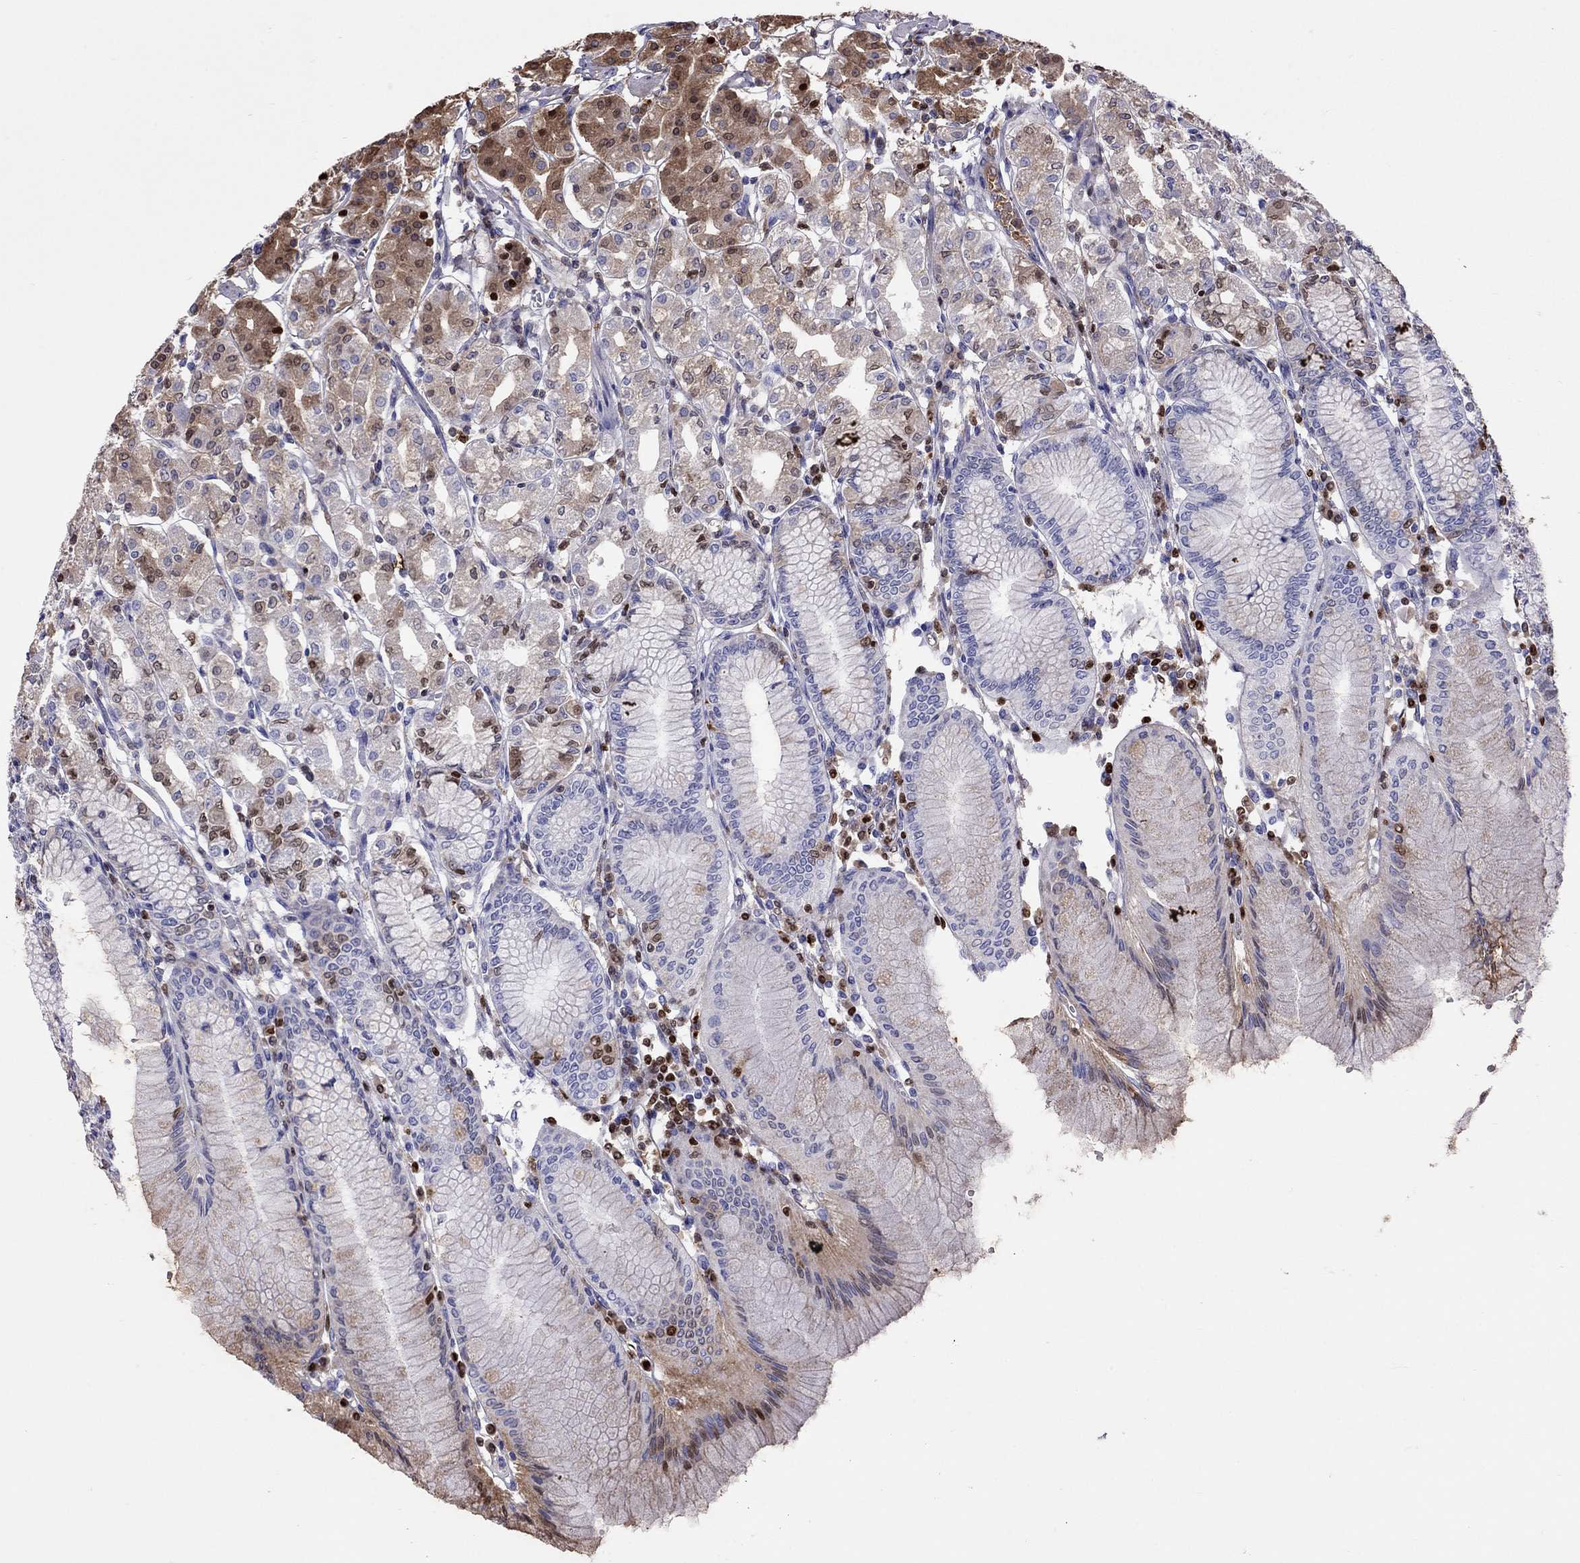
{"staining": {"intensity": "moderate", "quantity": "<25%", "location": "cytoplasmic/membranous,nuclear"}, "tissue": "stomach", "cell_type": "Glandular cells", "image_type": "normal", "snomed": [{"axis": "morphology", "description": "Normal tissue, NOS"}, {"axis": "topography", "description": "Skeletal muscle"}, {"axis": "topography", "description": "Stomach"}], "caption": "Immunohistochemistry photomicrograph of unremarkable stomach: stomach stained using immunohistochemistry (IHC) exhibits low levels of moderate protein expression localized specifically in the cytoplasmic/membranous,nuclear of glandular cells, appearing as a cytoplasmic/membranous,nuclear brown color.", "gene": "SERPINA3", "patient": {"sex": "female", "age": 57}}